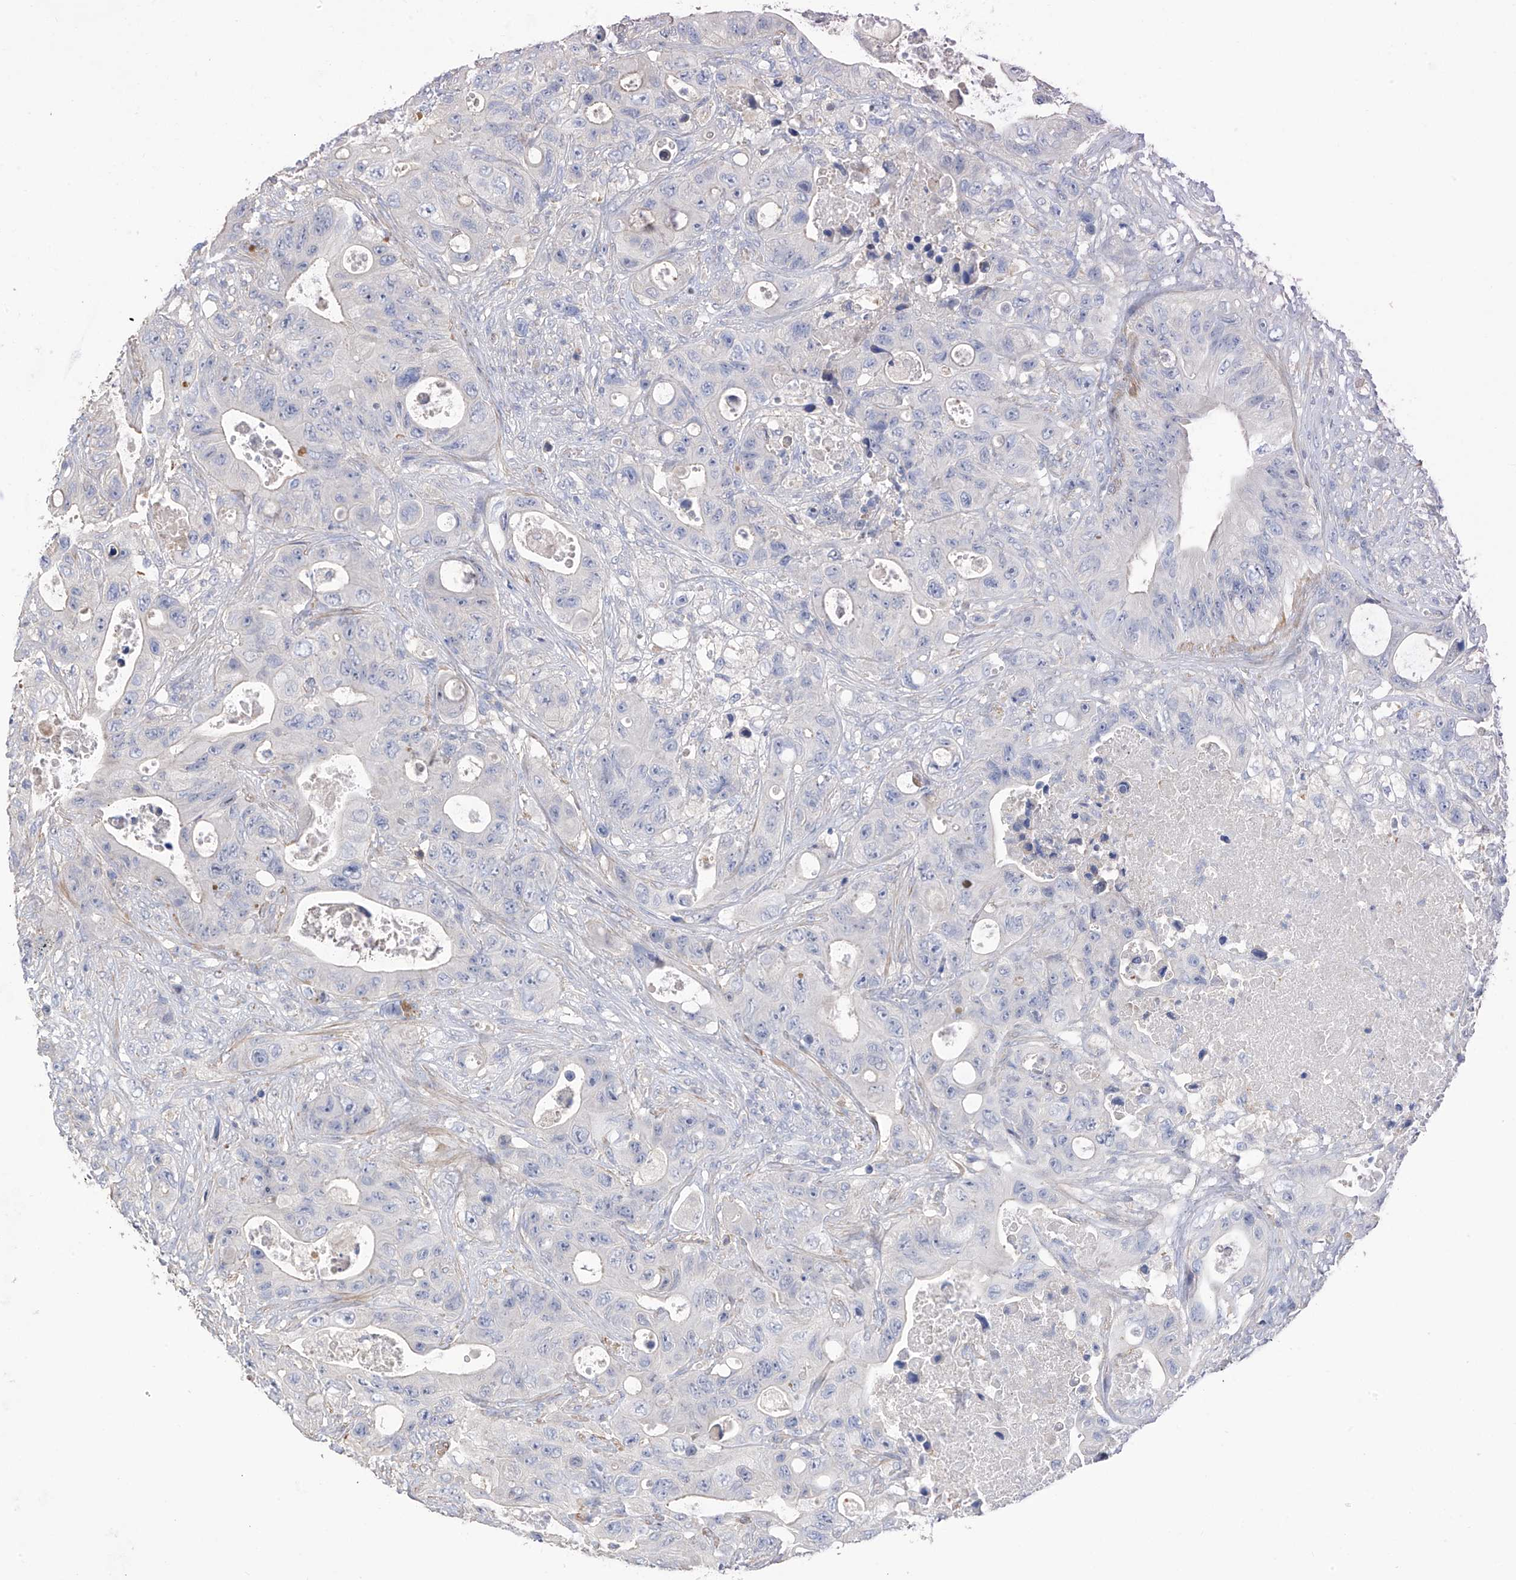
{"staining": {"intensity": "negative", "quantity": "none", "location": "none"}, "tissue": "colorectal cancer", "cell_type": "Tumor cells", "image_type": "cancer", "snomed": [{"axis": "morphology", "description": "Adenocarcinoma, NOS"}, {"axis": "topography", "description": "Colon"}], "caption": "IHC histopathology image of neoplastic tissue: colorectal cancer stained with DAB shows no significant protein expression in tumor cells.", "gene": "SLFN14", "patient": {"sex": "female", "age": 46}}